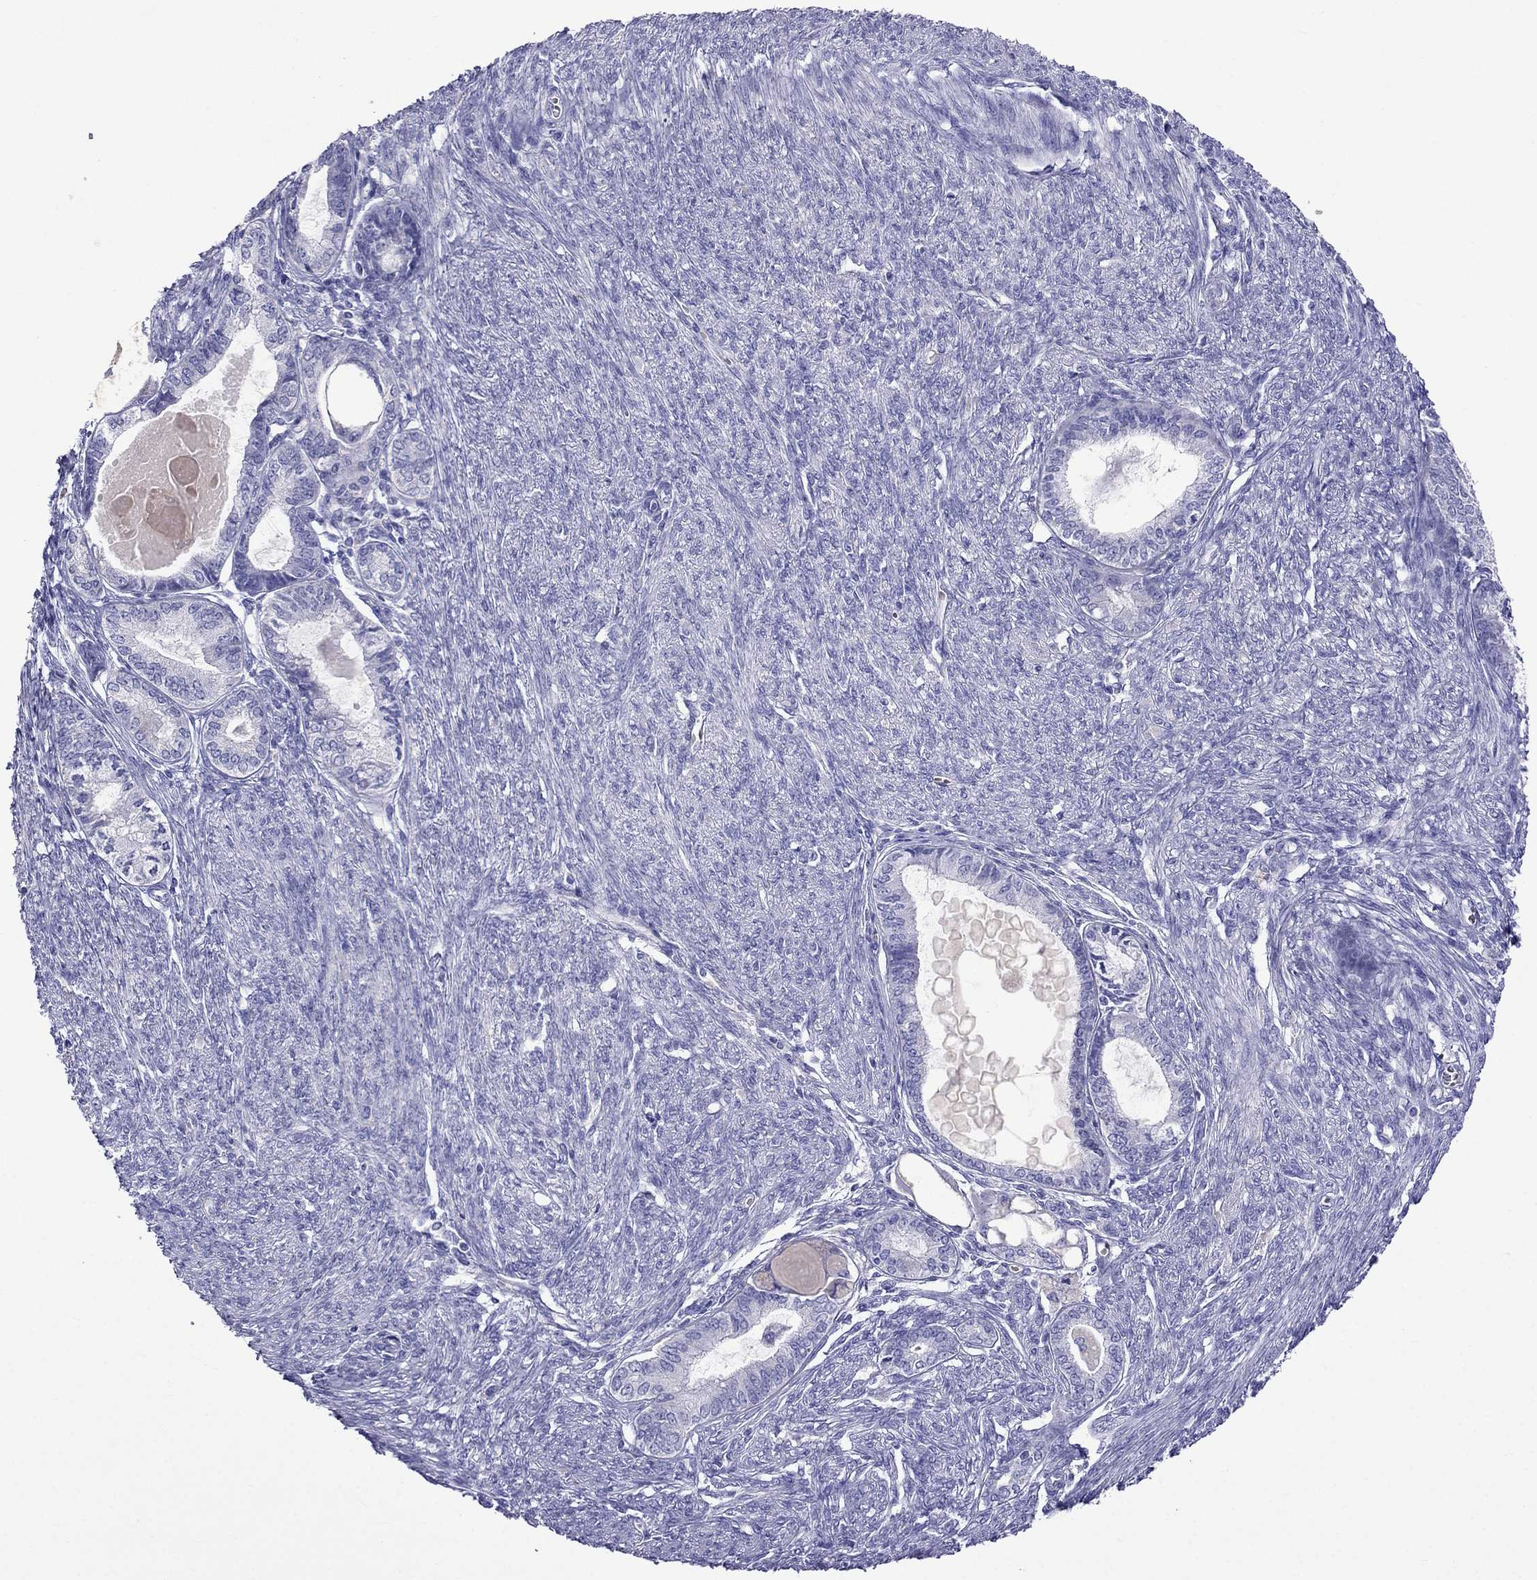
{"staining": {"intensity": "negative", "quantity": "none", "location": "none"}, "tissue": "endometrial cancer", "cell_type": "Tumor cells", "image_type": "cancer", "snomed": [{"axis": "morphology", "description": "Adenocarcinoma, NOS"}, {"axis": "topography", "description": "Endometrium"}], "caption": "Endometrial cancer was stained to show a protein in brown. There is no significant staining in tumor cells. (Brightfield microscopy of DAB immunohistochemistry (IHC) at high magnification).", "gene": "TDRD1", "patient": {"sex": "female", "age": 86}}